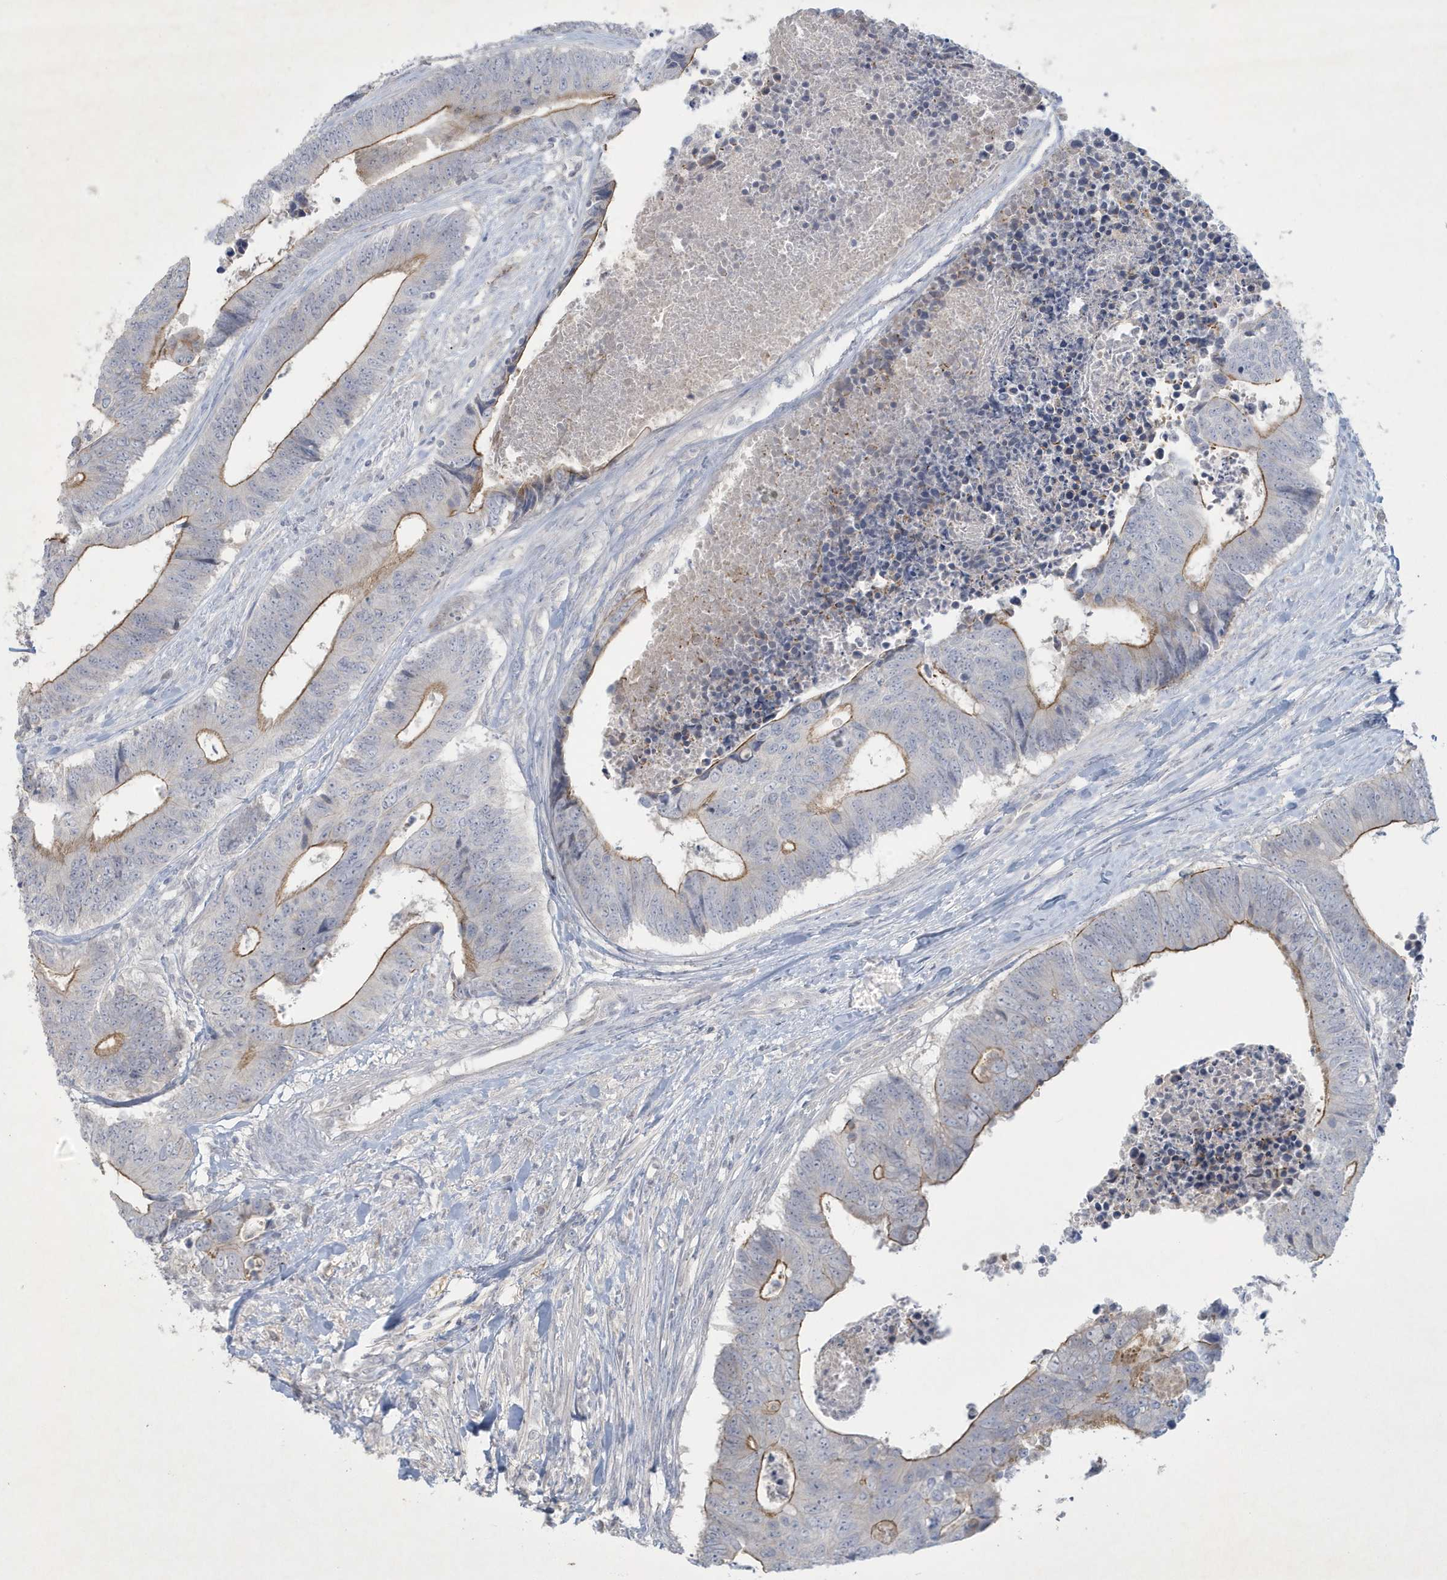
{"staining": {"intensity": "moderate", "quantity": "25%-75%", "location": "cytoplasmic/membranous"}, "tissue": "colorectal cancer", "cell_type": "Tumor cells", "image_type": "cancer", "snomed": [{"axis": "morphology", "description": "Adenocarcinoma, NOS"}, {"axis": "topography", "description": "Rectum"}], "caption": "The image shows a brown stain indicating the presence of a protein in the cytoplasmic/membranous of tumor cells in colorectal cancer (adenocarcinoma). (brown staining indicates protein expression, while blue staining denotes nuclei).", "gene": "CCDC24", "patient": {"sex": "male", "age": 84}}